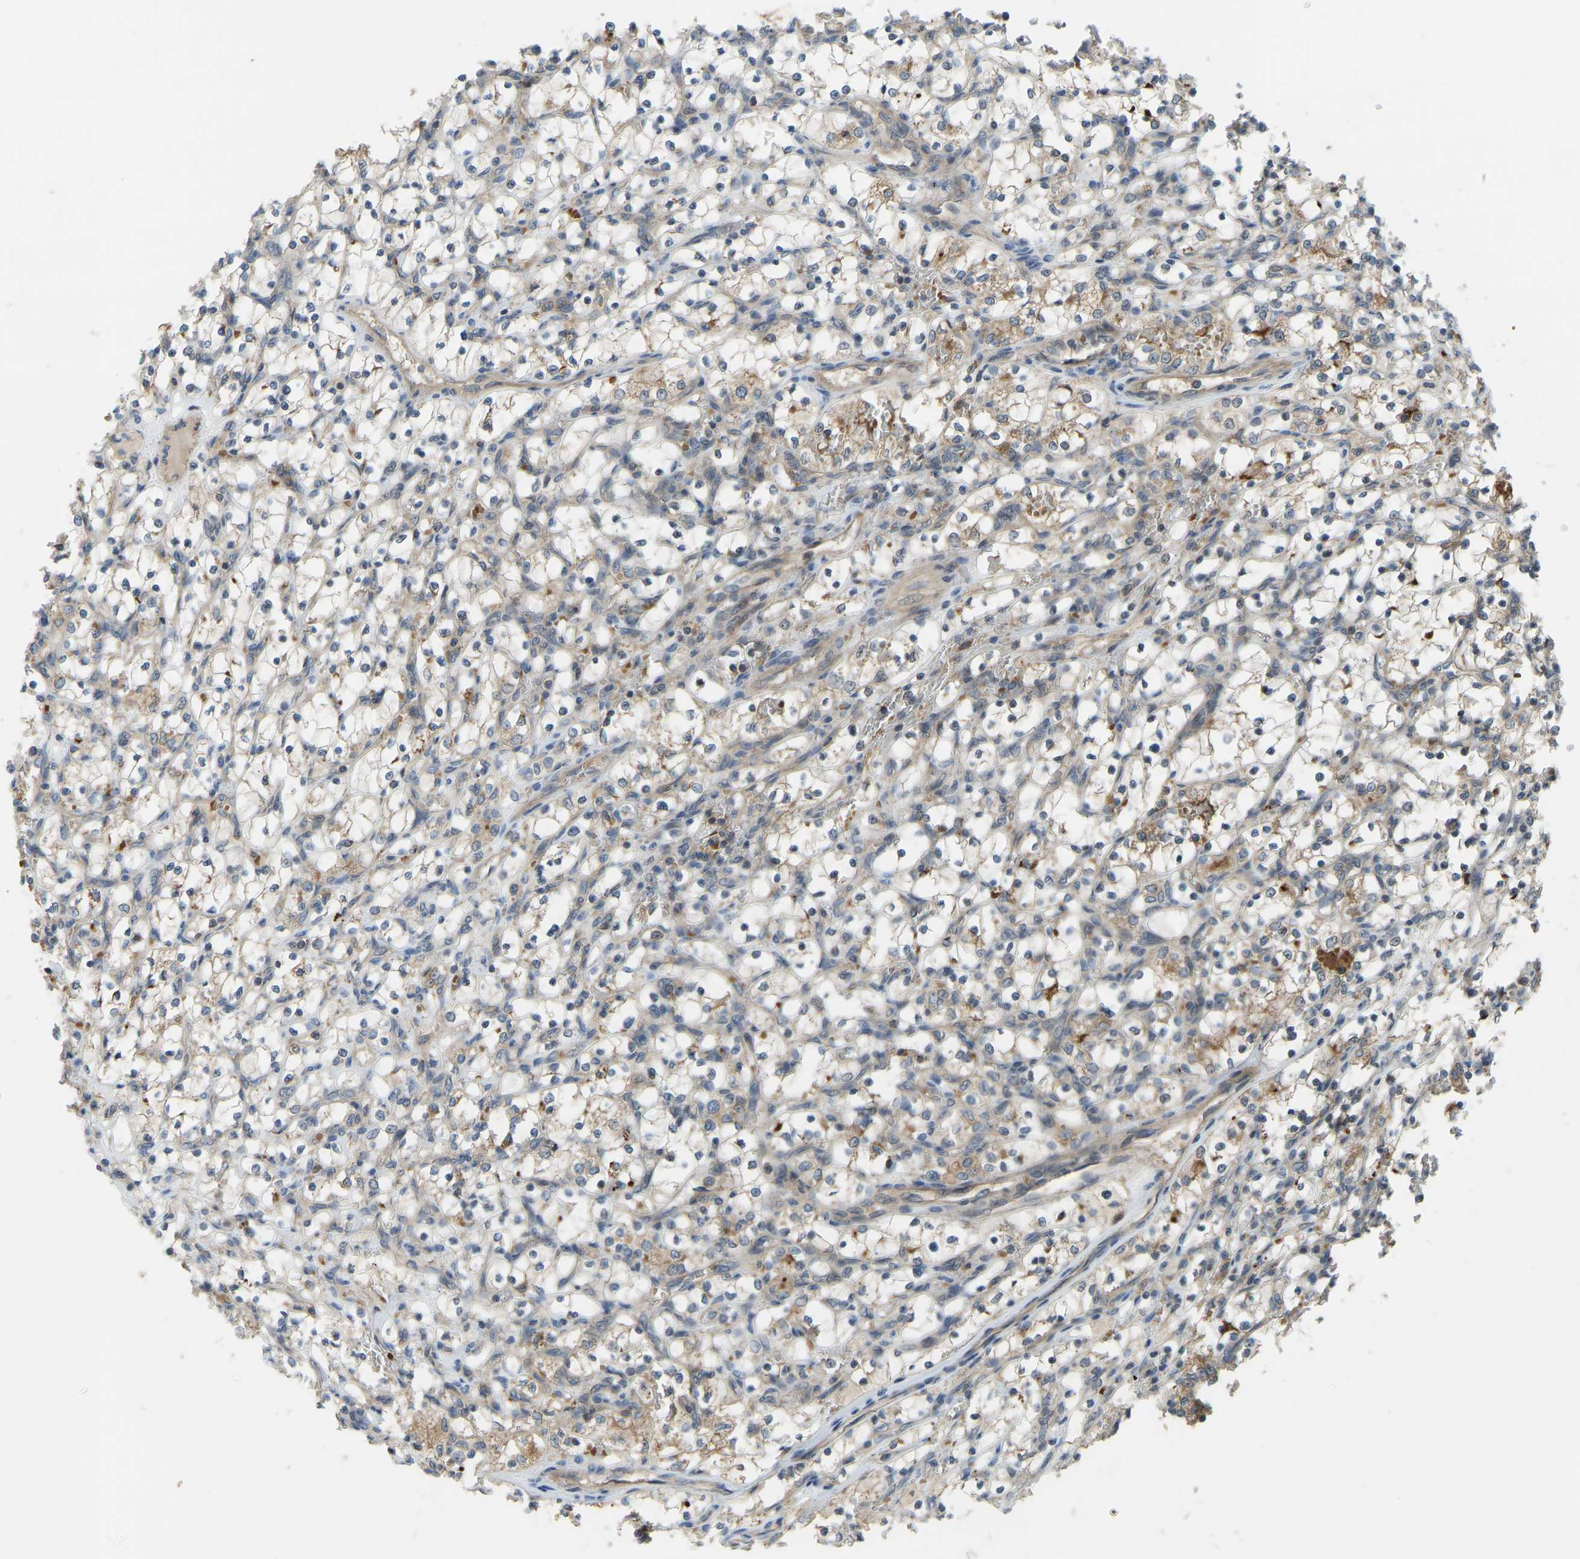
{"staining": {"intensity": "weak", "quantity": "<25%", "location": "cytoplasmic/membranous"}, "tissue": "renal cancer", "cell_type": "Tumor cells", "image_type": "cancer", "snomed": [{"axis": "morphology", "description": "Adenocarcinoma, NOS"}, {"axis": "topography", "description": "Kidney"}], "caption": "Tumor cells are negative for brown protein staining in renal adenocarcinoma. (DAB immunohistochemistry visualized using brightfield microscopy, high magnification).", "gene": "ZNF71", "patient": {"sex": "female", "age": 69}}